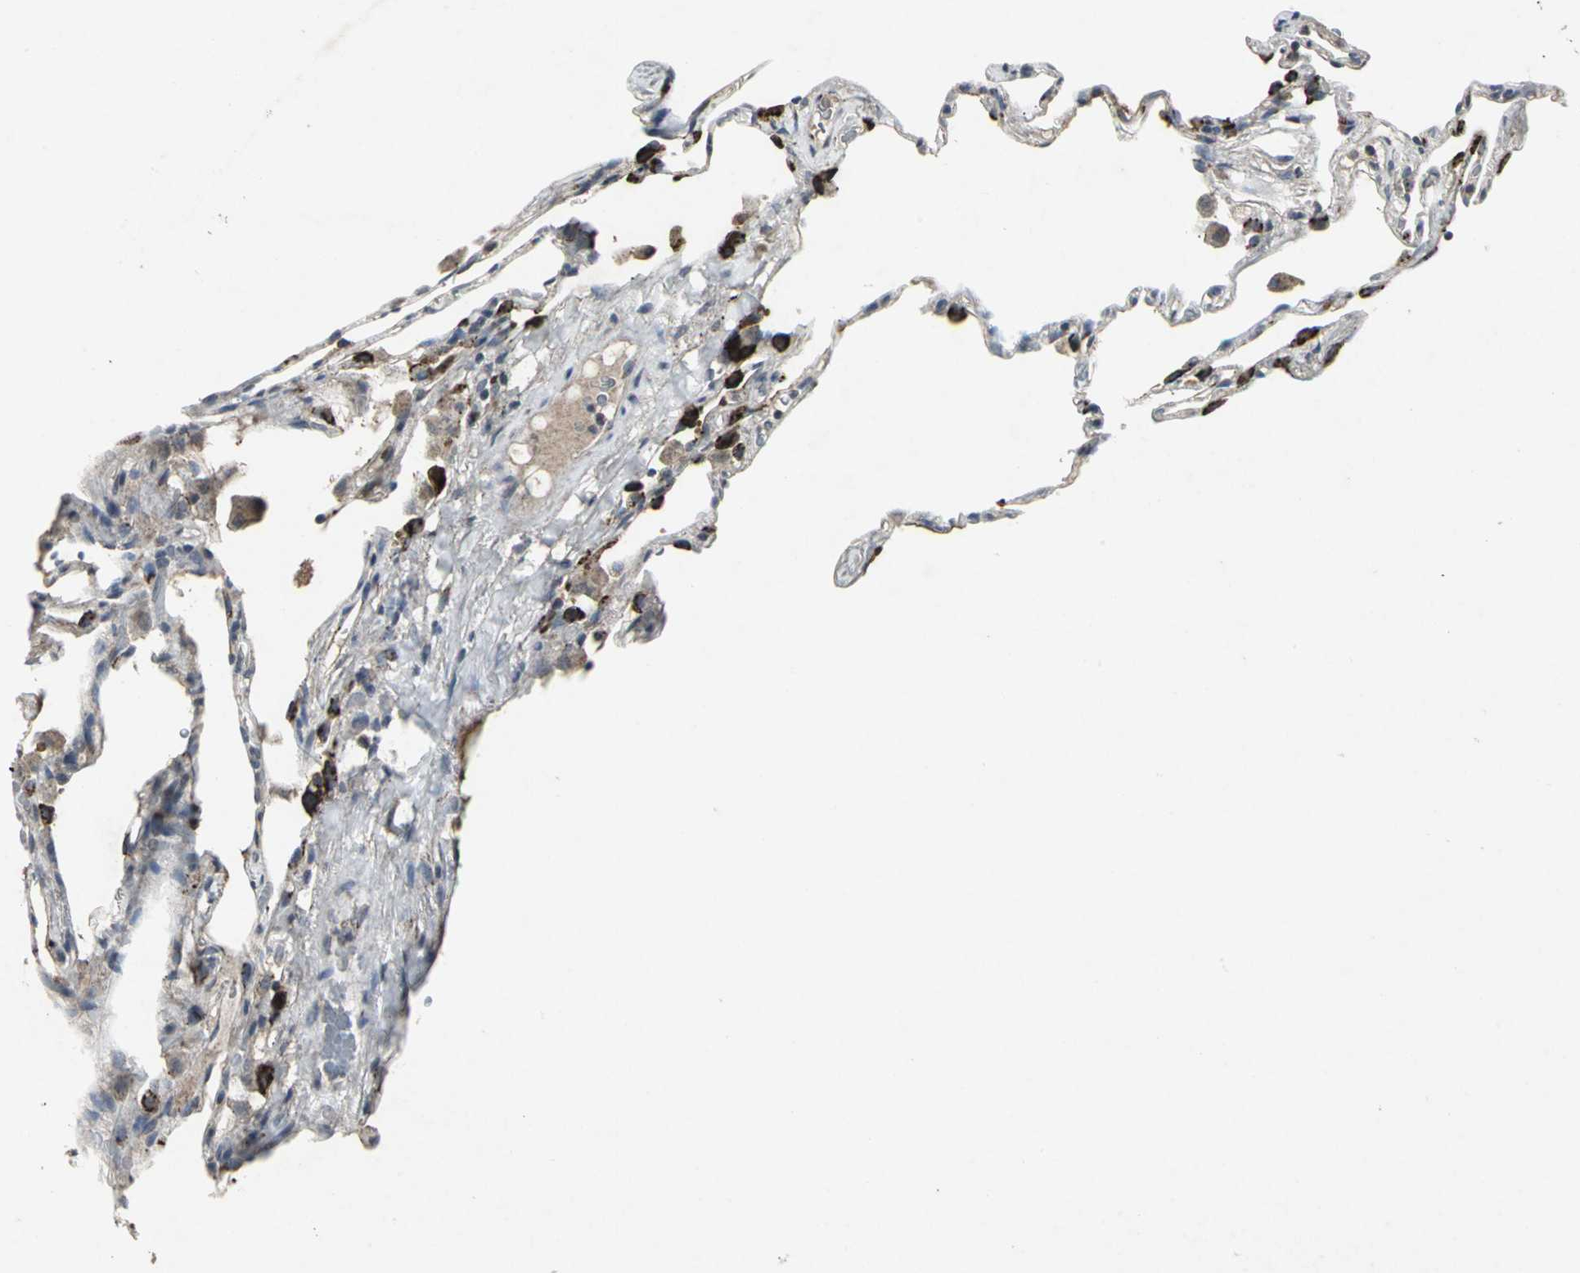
{"staining": {"intensity": "negative", "quantity": "none", "location": "none"}, "tissue": "lung", "cell_type": "Alveolar cells", "image_type": "normal", "snomed": [{"axis": "morphology", "description": "Normal tissue, NOS"}, {"axis": "topography", "description": "Lung"}], "caption": "DAB immunohistochemical staining of benign lung reveals no significant expression in alveolar cells. The staining was performed using DAB (3,3'-diaminobenzidine) to visualize the protein expression in brown, while the nuclei were stained in blue with hematoxylin (Magnification: 20x).", "gene": "BMP4", "patient": {"sex": "male", "age": 59}}